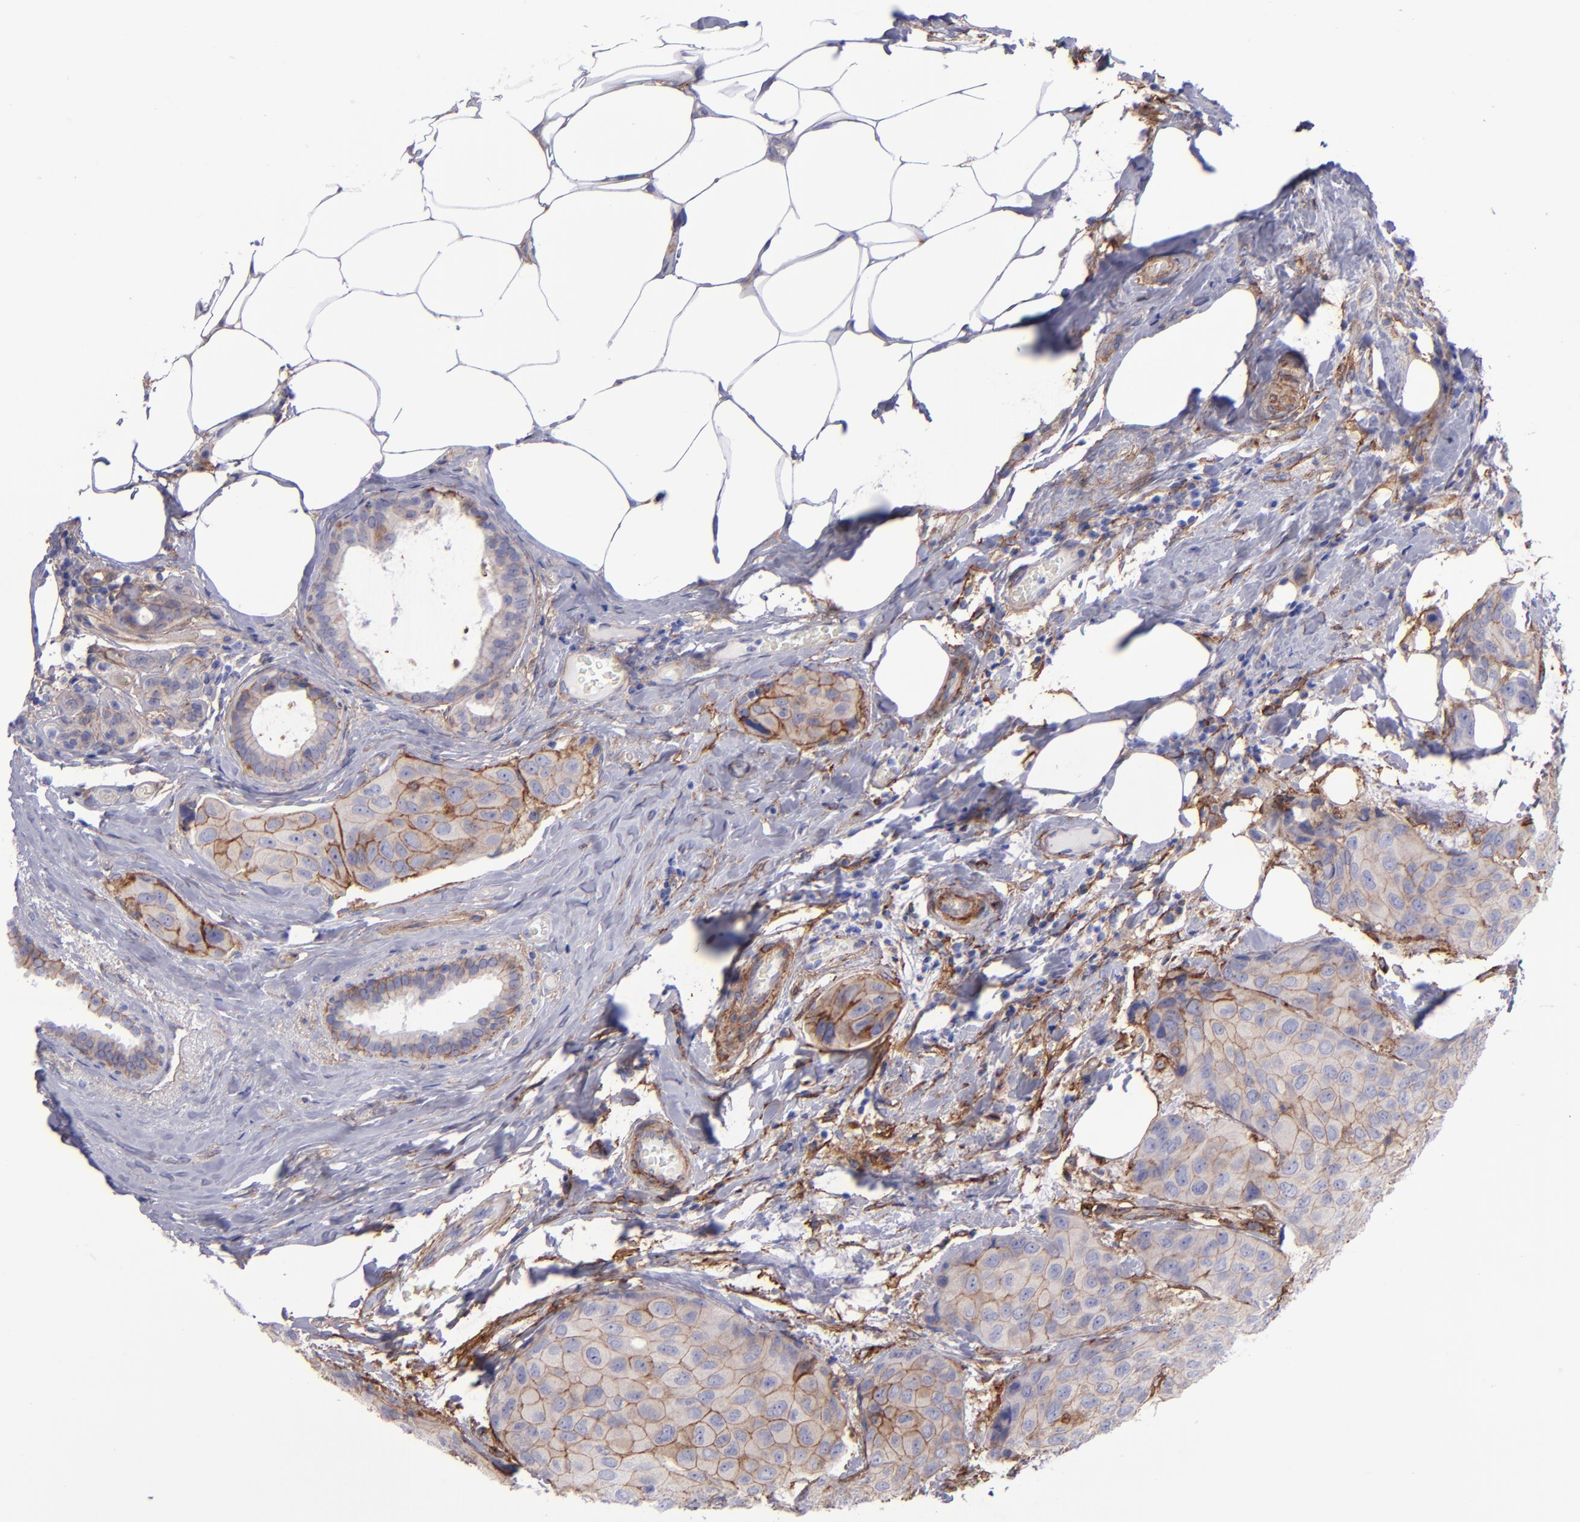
{"staining": {"intensity": "weak", "quantity": "25%-75%", "location": "cytoplasmic/membranous"}, "tissue": "breast cancer", "cell_type": "Tumor cells", "image_type": "cancer", "snomed": [{"axis": "morphology", "description": "Duct carcinoma"}, {"axis": "topography", "description": "Breast"}], "caption": "High-power microscopy captured an IHC photomicrograph of breast cancer, revealing weak cytoplasmic/membranous positivity in about 25%-75% of tumor cells. Nuclei are stained in blue.", "gene": "ITGAV", "patient": {"sex": "female", "age": 68}}